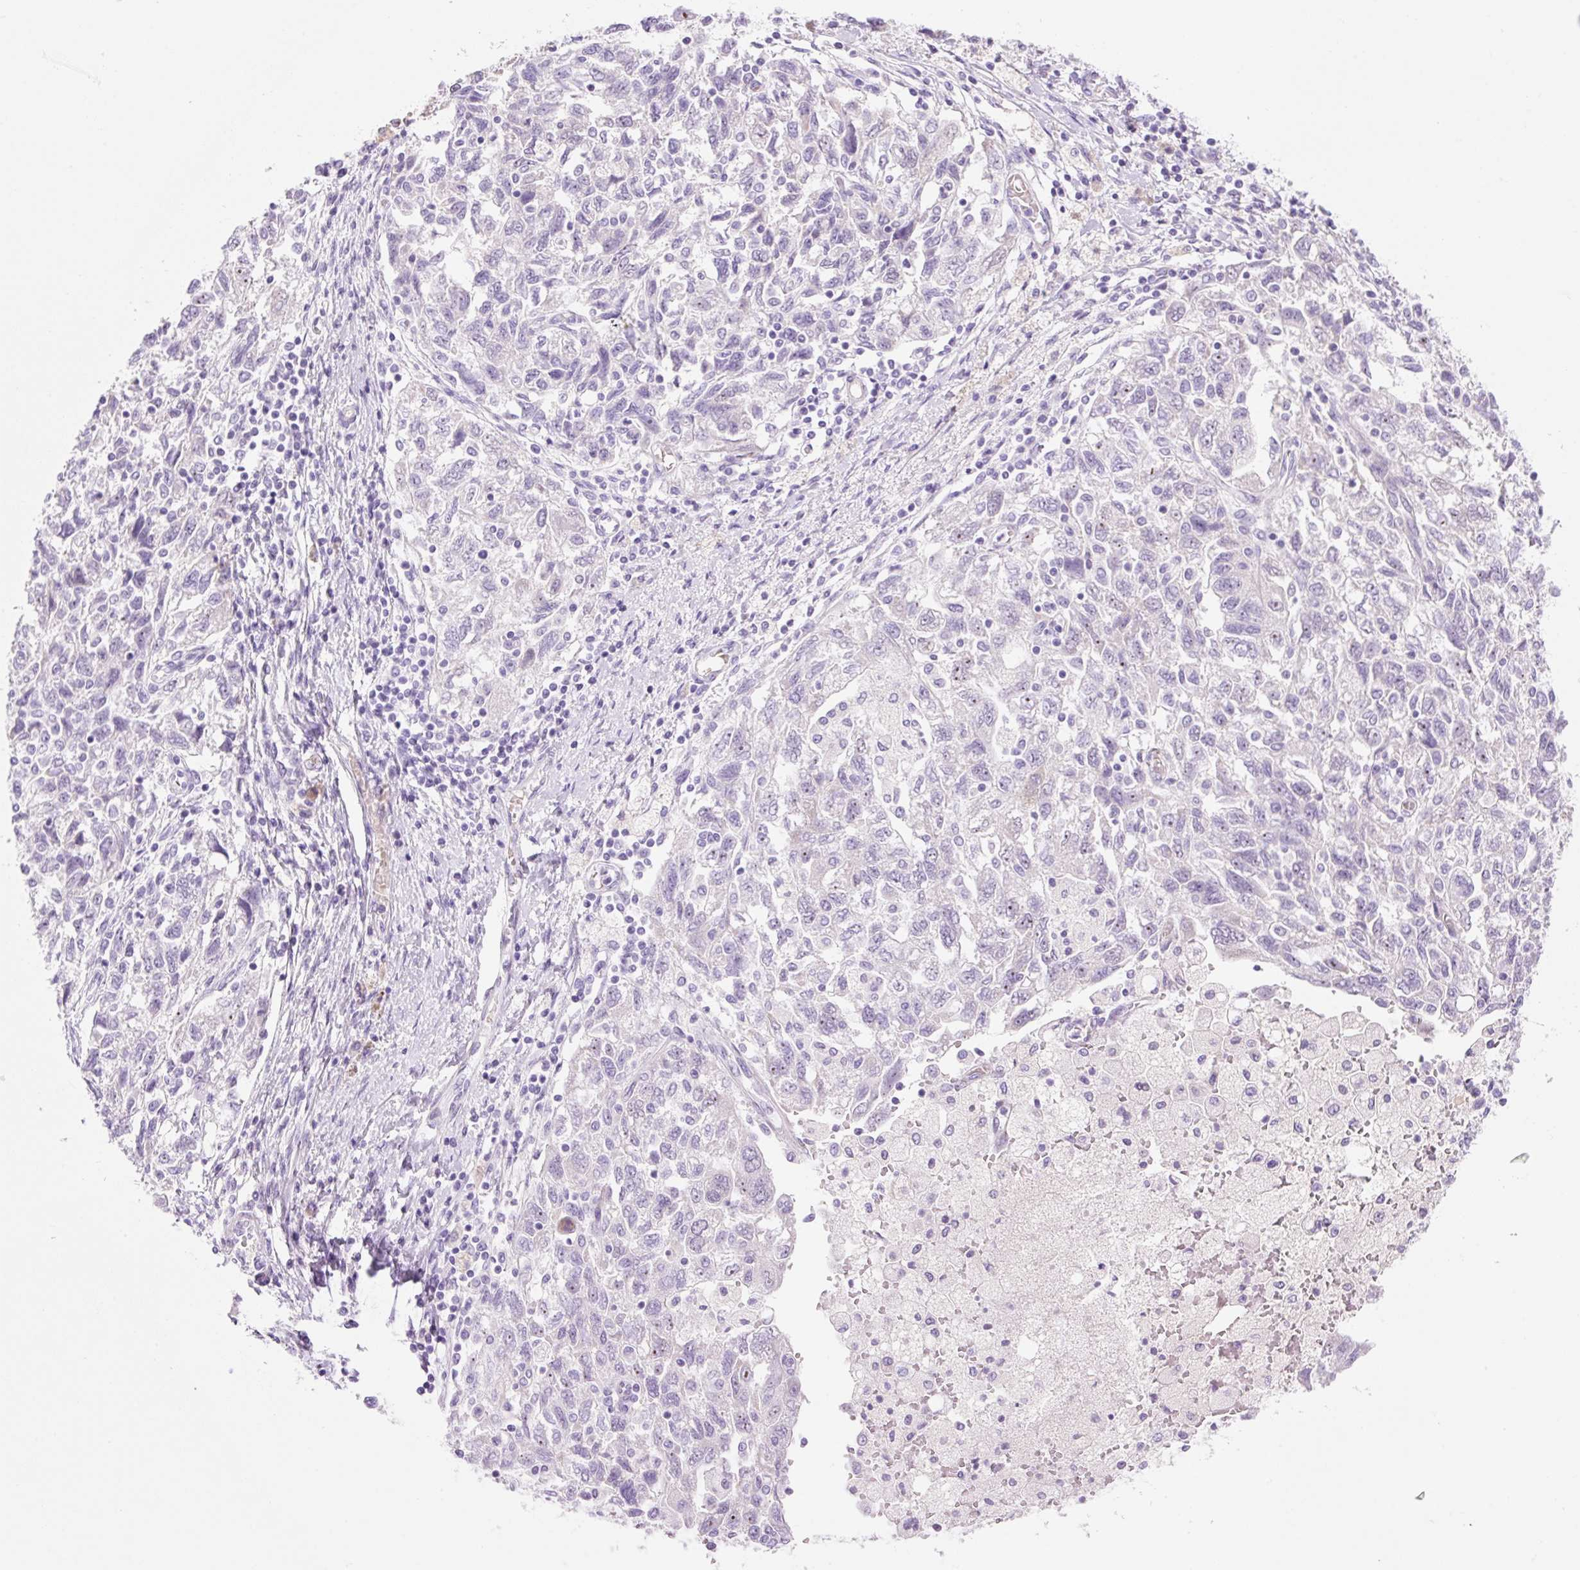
{"staining": {"intensity": "negative", "quantity": "none", "location": "none"}, "tissue": "ovarian cancer", "cell_type": "Tumor cells", "image_type": "cancer", "snomed": [{"axis": "morphology", "description": "Carcinoma, NOS"}, {"axis": "morphology", "description": "Cystadenocarcinoma, serous, NOS"}, {"axis": "topography", "description": "Ovary"}], "caption": "Human ovarian cancer stained for a protein using immunohistochemistry (IHC) displays no expression in tumor cells.", "gene": "ZNF121", "patient": {"sex": "female", "age": 69}}